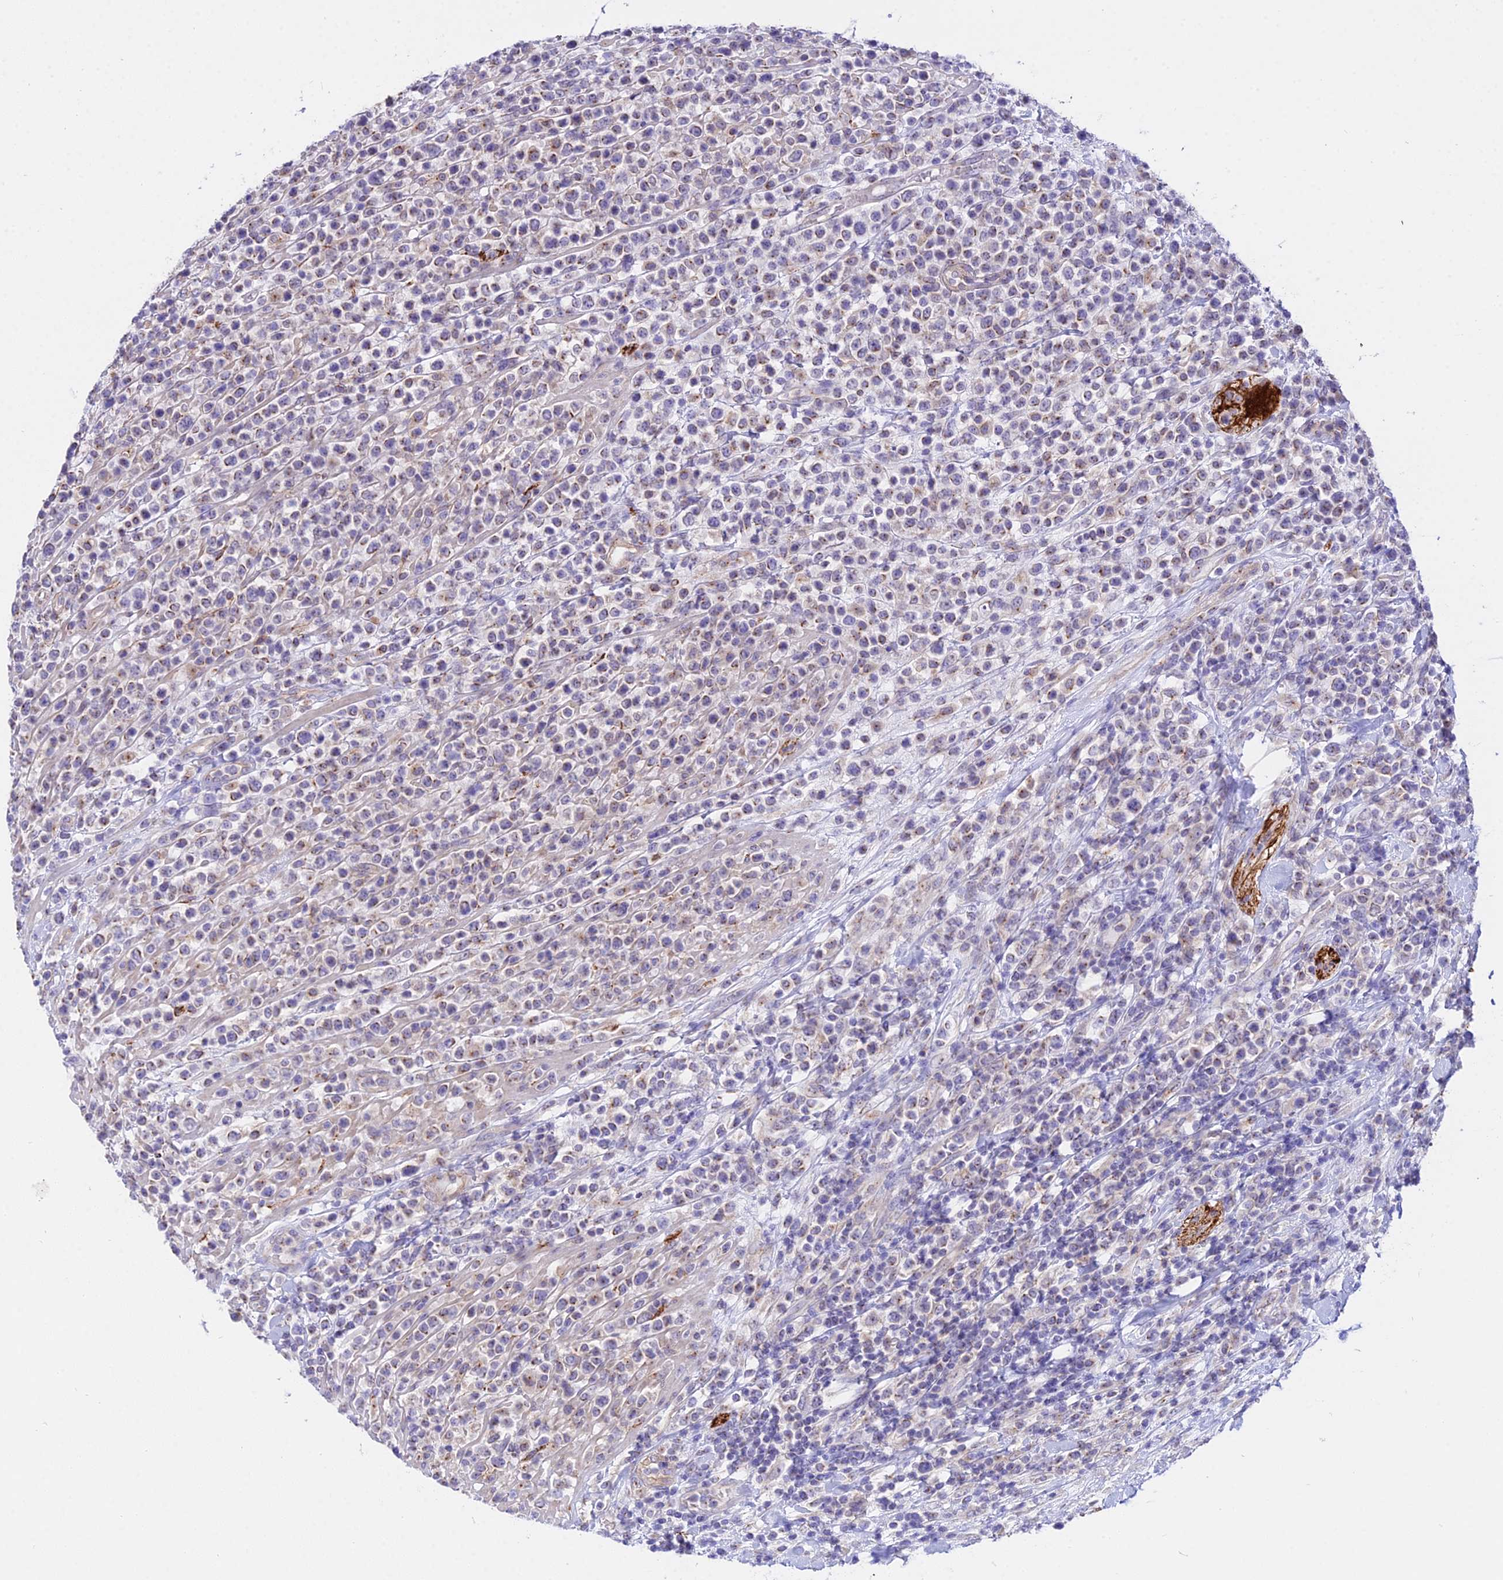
{"staining": {"intensity": "negative", "quantity": "none", "location": "none"}, "tissue": "lymphoma", "cell_type": "Tumor cells", "image_type": "cancer", "snomed": [{"axis": "morphology", "description": "Malignant lymphoma, non-Hodgkin's type, High grade"}, {"axis": "topography", "description": "Colon"}], "caption": "Immunohistochemistry histopathology image of lymphoma stained for a protein (brown), which demonstrates no staining in tumor cells.", "gene": "ATG16L2", "patient": {"sex": "female", "age": 53}}